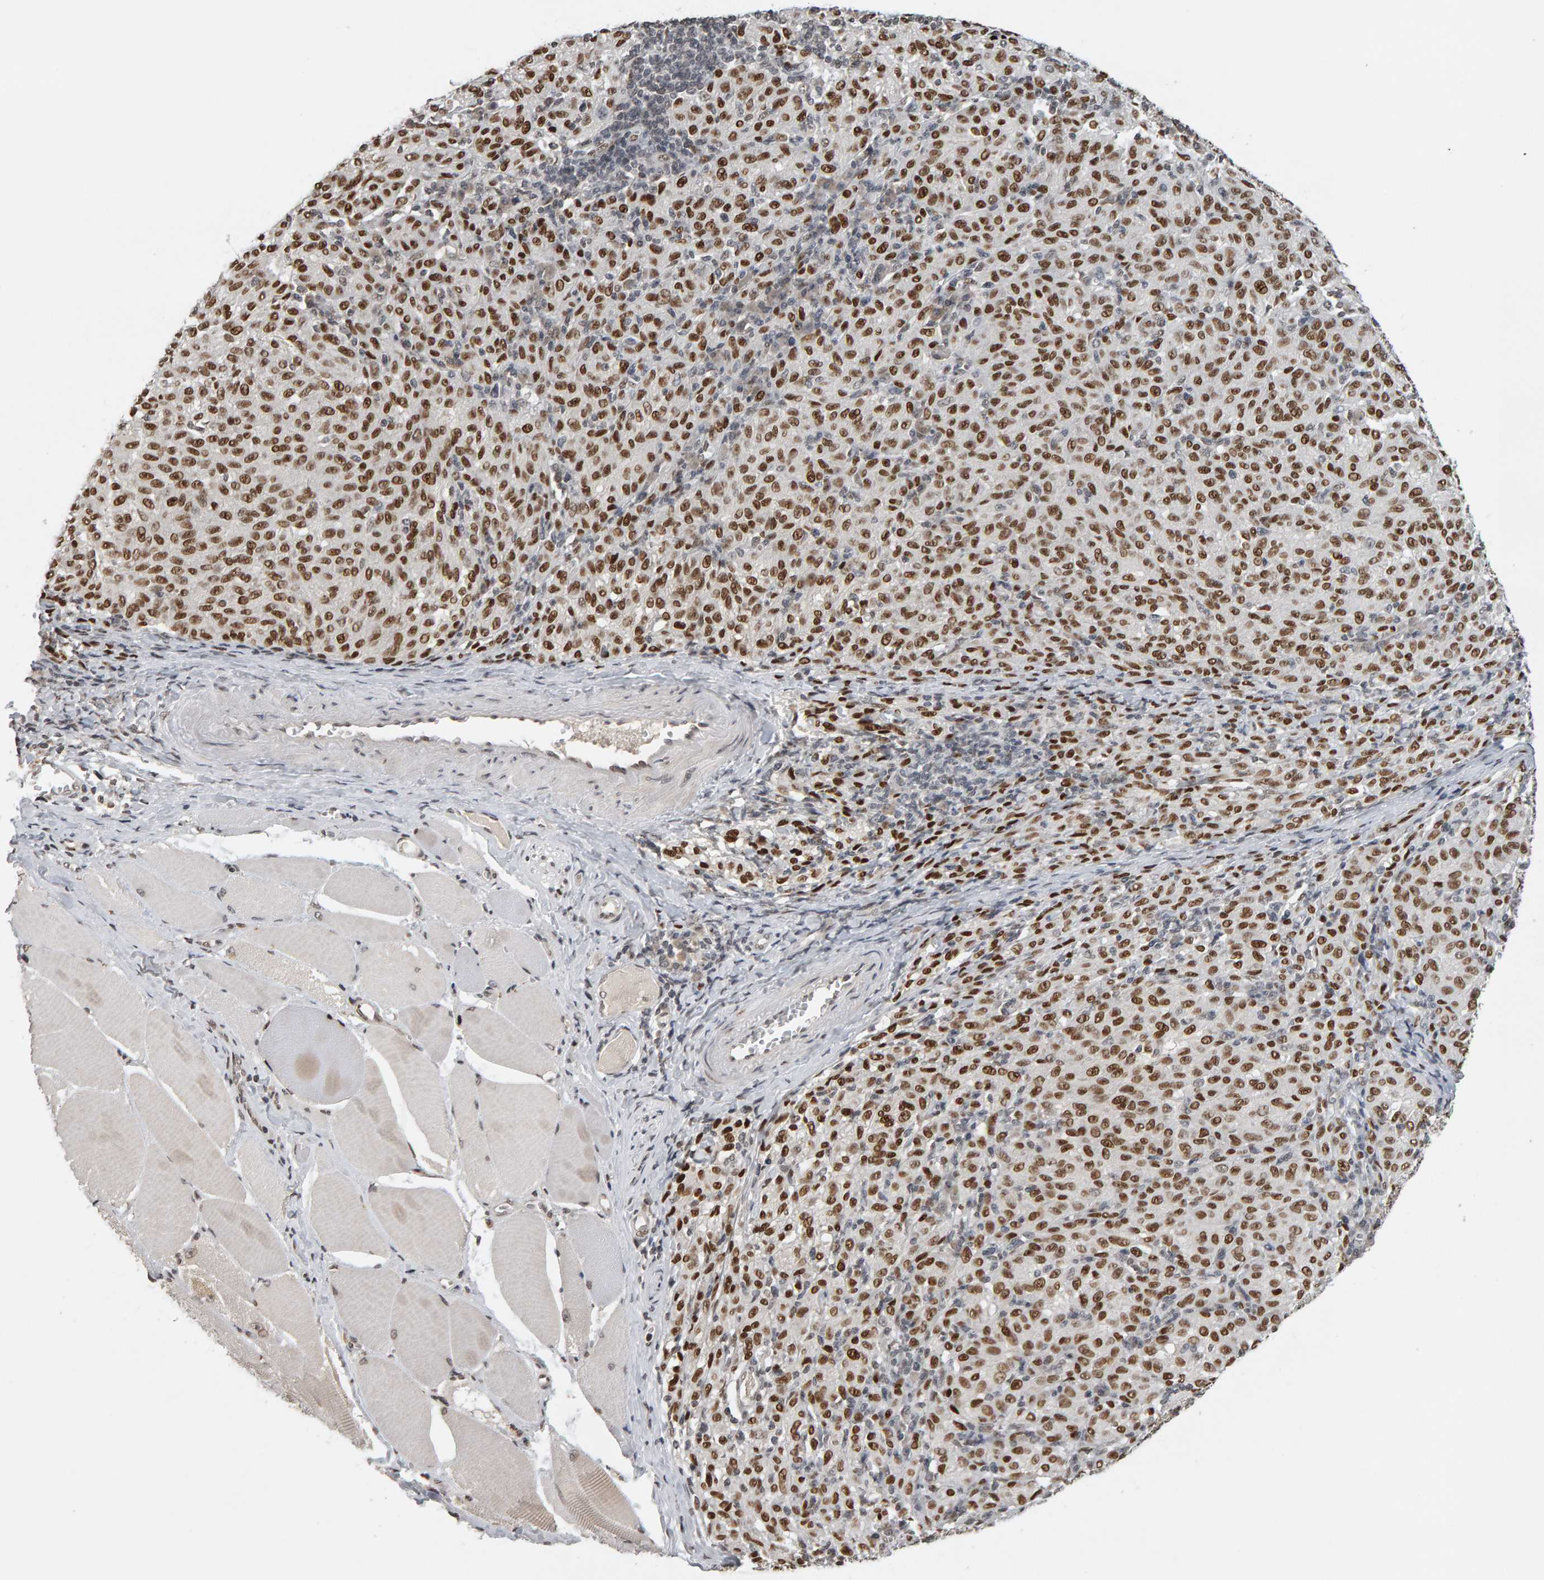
{"staining": {"intensity": "moderate", "quantity": ">75%", "location": "nuclear"}, "tissue": "melanoma", "cell_type": "Tumor cells", "image_type": "cancer", "snomed": [{"axis": "morphology", "description": "Malignant melanoma, NOS"}, {"axis": "topography", "description": "Skin"}], "caption": "Brown immunohistochemical staining in human malignant melanoma demonstrates moderate nuclear expression in about >75% of tumor cells.", "gene": "TRAM1", "patient": {"sex": "female", "age": 72}}